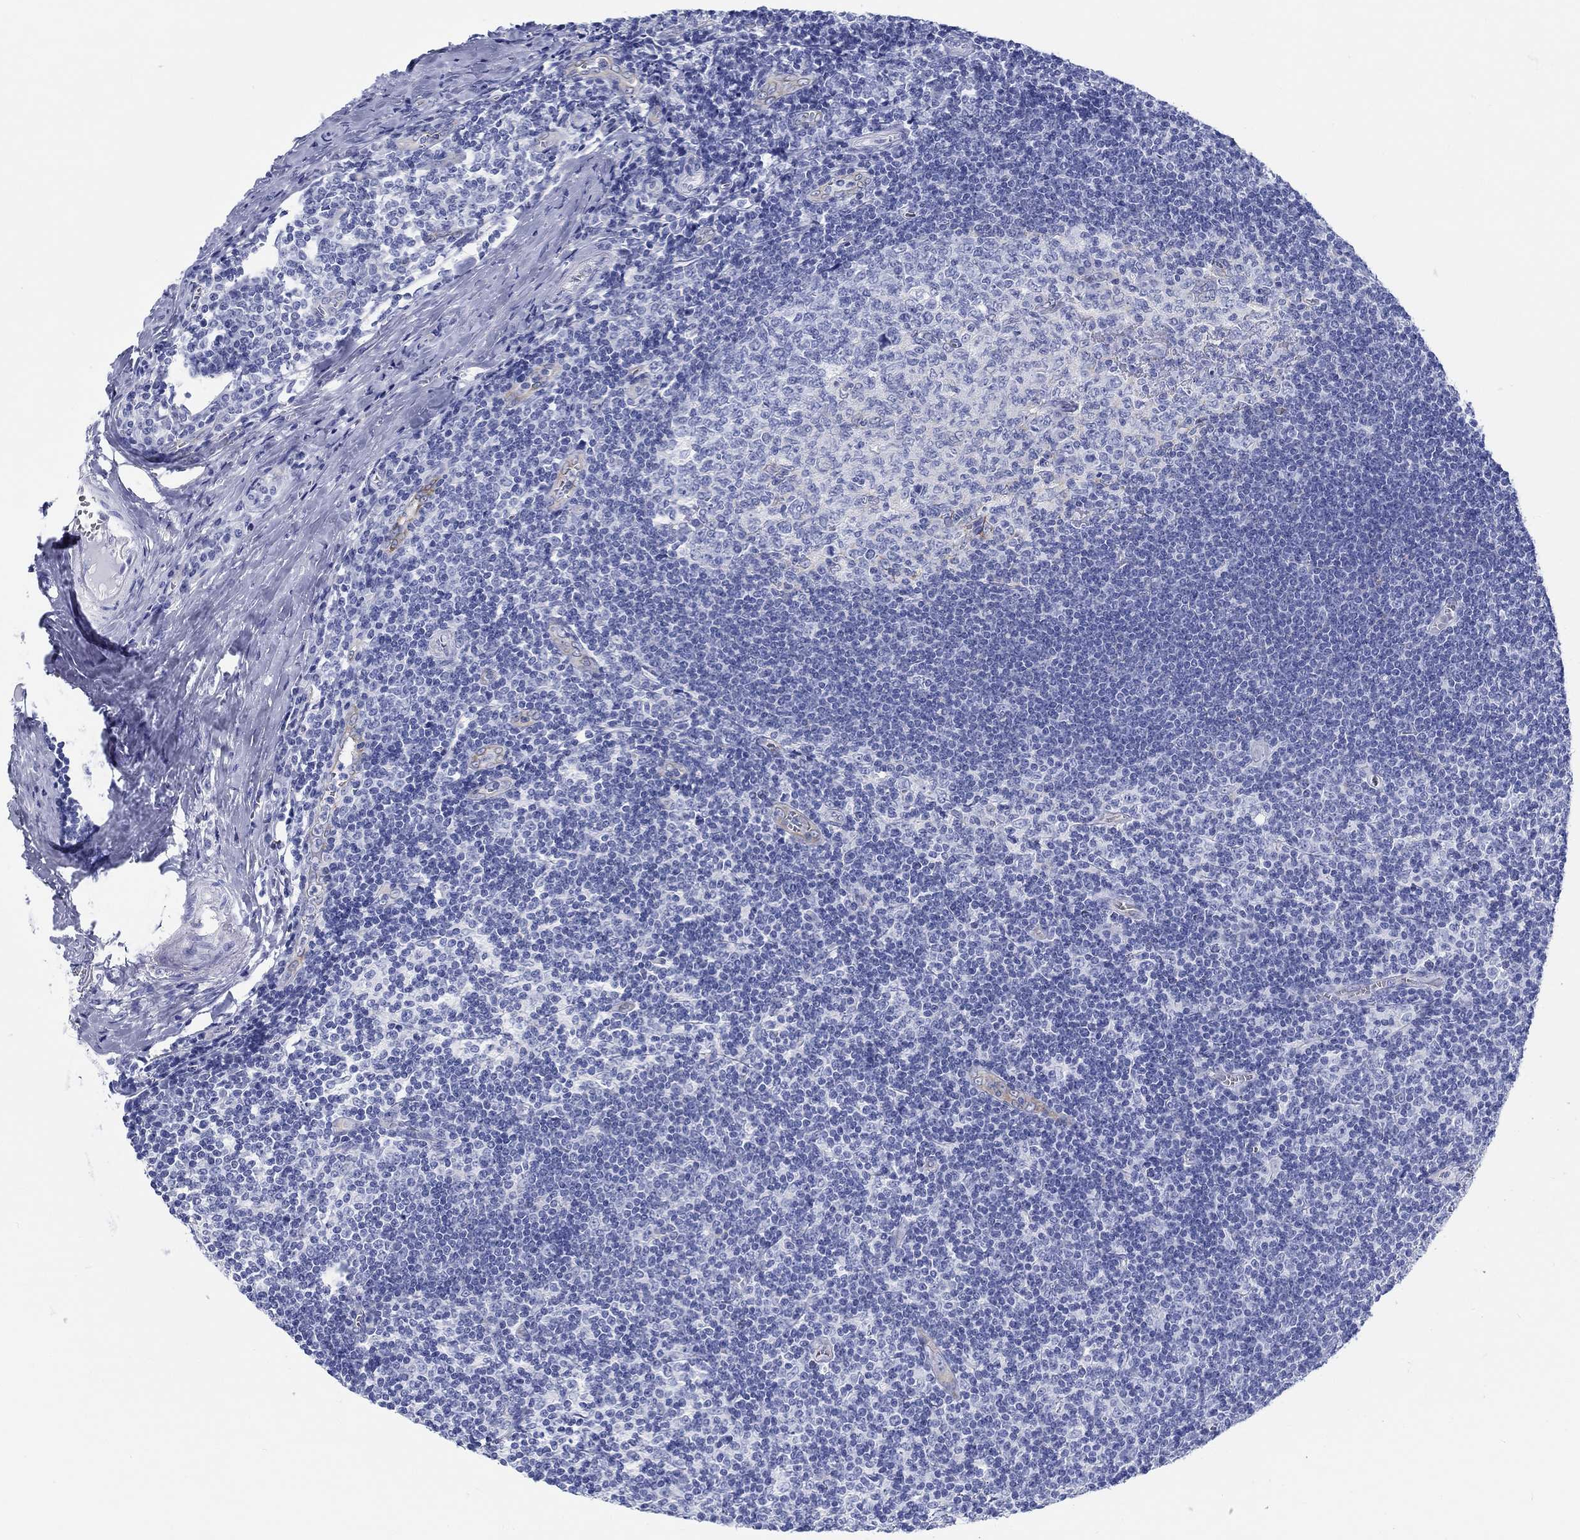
{"staining": {"intensity": "negative", "quantity": "none", "location": "none"}, "tissue": "tonsil", "cell_type": "Germinal center cells", "image_type": "normal", "snomed": [{"axis": "morphology", "description": "Normal tissue, NOS"}, {"axis": "topography", "description": "Tonsil"}], "caption": "Protein analysis of benign tonsil exhibits no significant positivity in germinal center cells. Brightfield microscopy of immunohistochemistry stained with DAB (brown) and hematoxylin (blue), captured at high magnification.", "gene": "RD3L", "patient": {"sex": "male", "age": 33}}